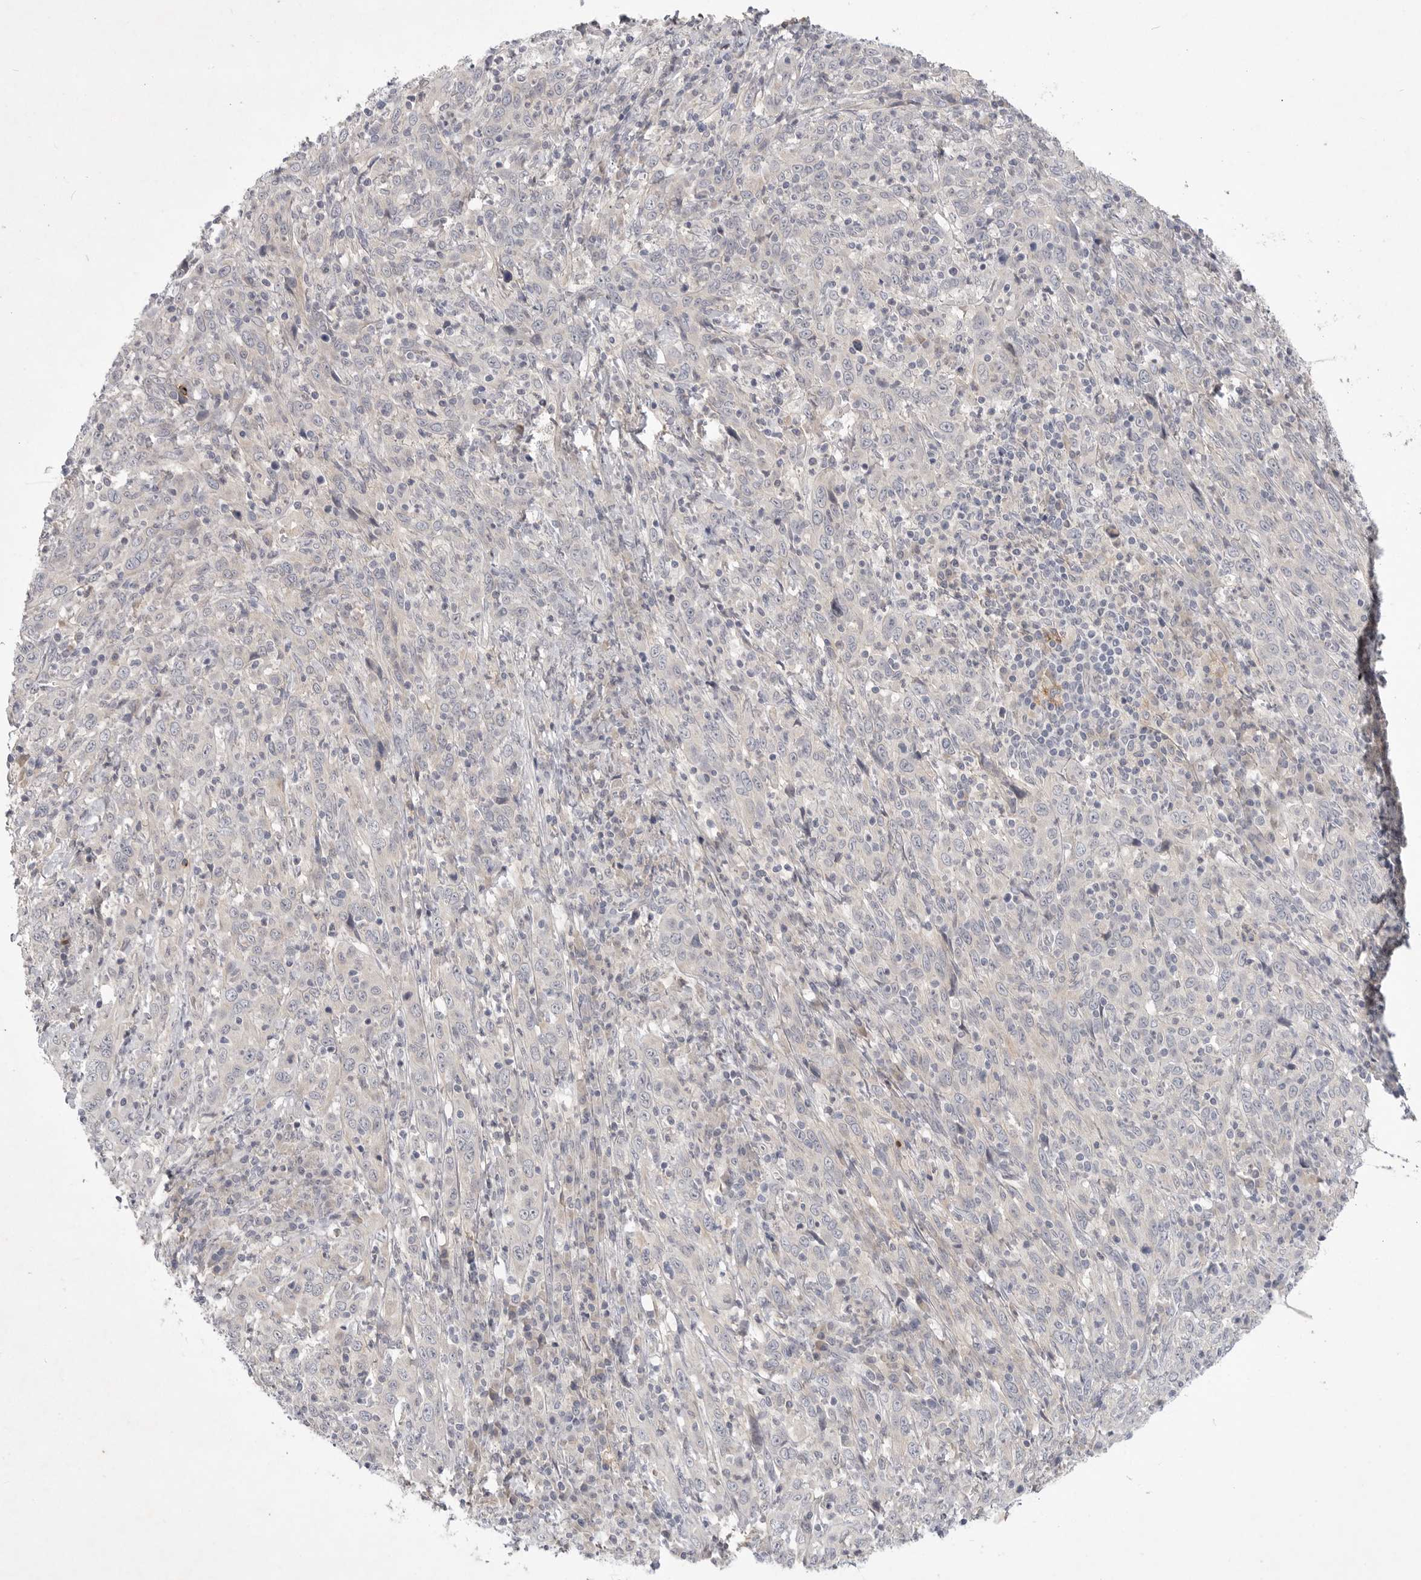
{"staining": {"intensity": "negative", "quantity": "none", "location": "none"}, "tissue": "cervical cancer", "cell_type": "Tumor cells", "image_type": "cancer", "snomed": [{"axis": "morphology", "description": "Squamous cell carcinoma, NOS"}, {"axis": "topography", "description": "Cervix"}], "caption": "High magnification brightfield microscopy of cervical squamous cell carcinoma stained with DAB (3,3'-diaminobenzidine) (brown) and counterstained with hematoxylin (blue): tumor cells show no significant expression.", "gene": "ITGAD", "patient": {"sex": "female", "age": 46}}